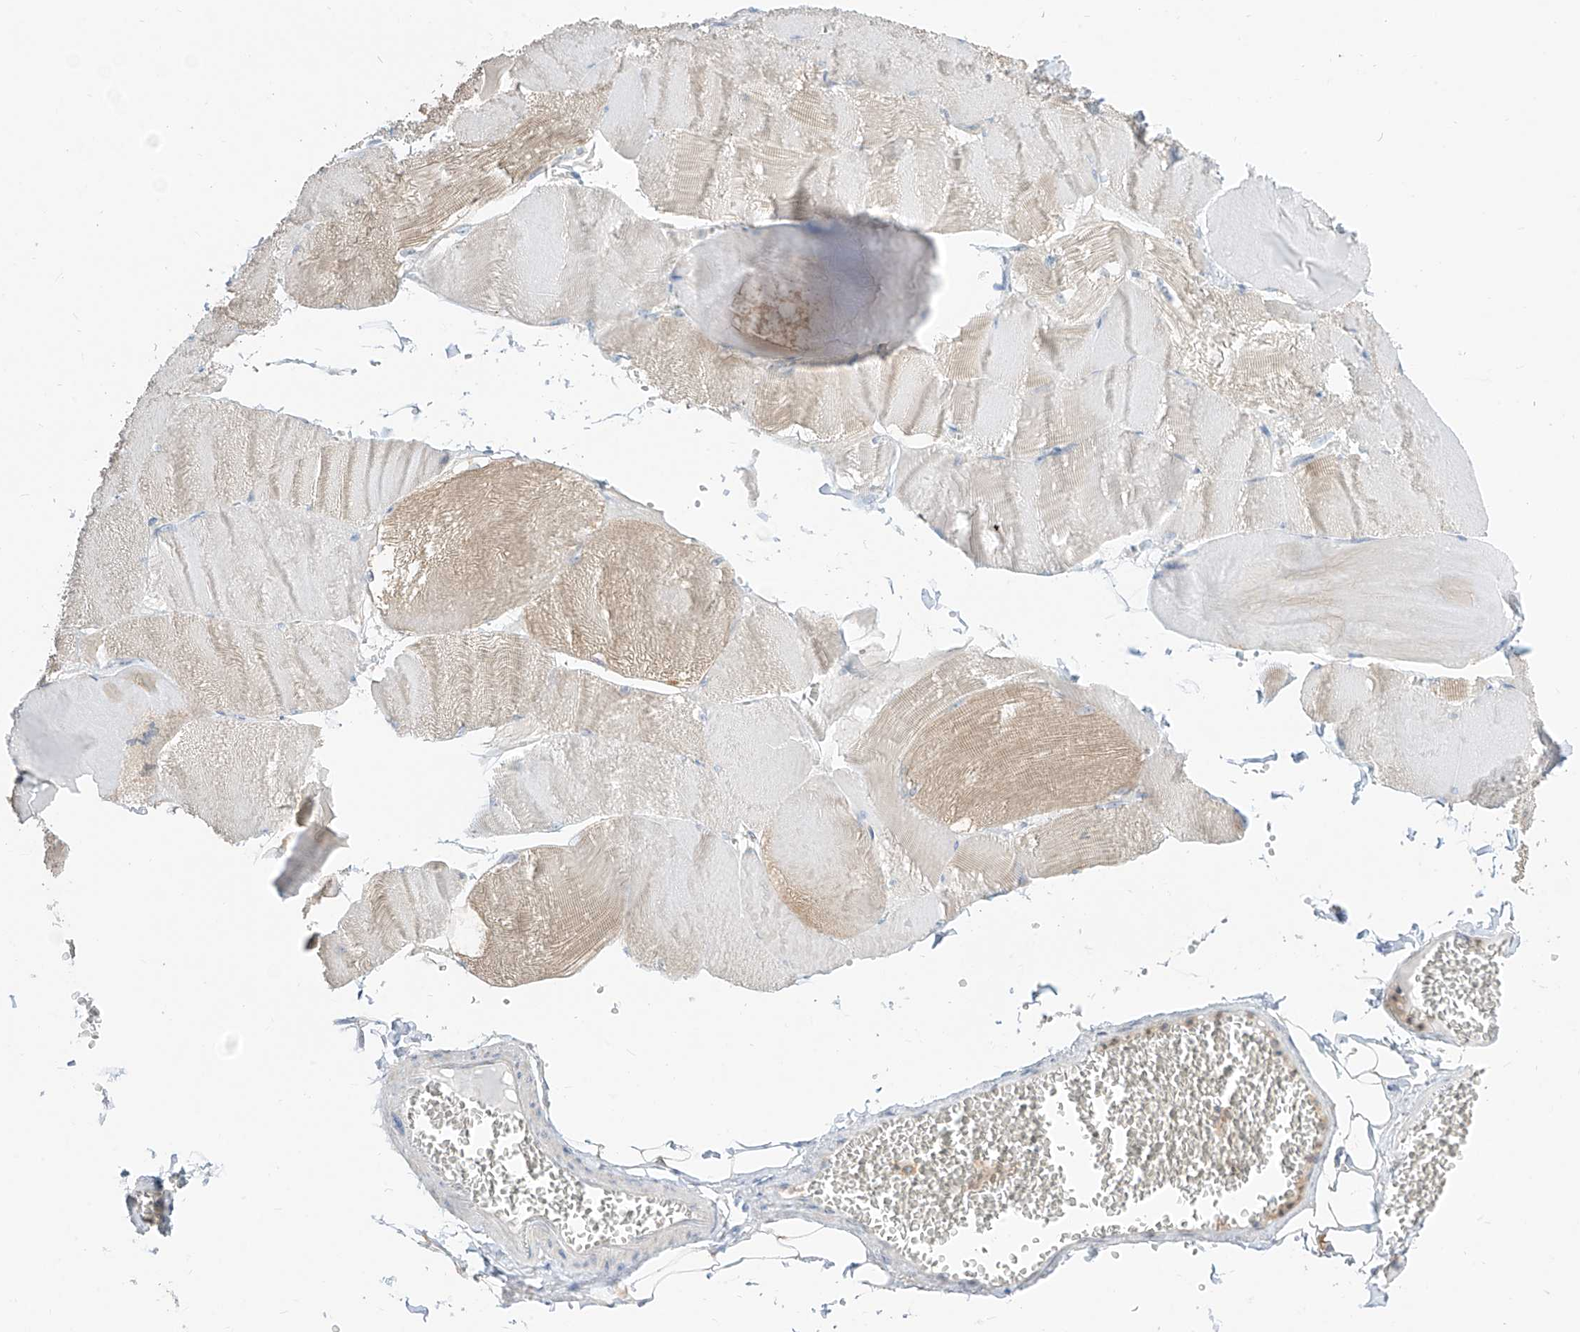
{"staining": {"intensity": "weak", "quantity": "<25%", "location": "cytoplasmic/membranous"}, "tissue": "skeletal muscle", "cell_type": "Myocytes", "image_type": "normal", "snomed": [{"axis": "morphology", "description": "Normal tissue, NOS"}, {"axis": "morphology", "description": "Basal cell carcinoma"}, {"axis": "topography", "description": "Skeletal muscle"}], "caption": "Histopathology image shows no protein staining in myocytes of normal skeletal muscle. (Immunohistochemistry (ihc), brightfield microscopy, high magnification).", "gene": "ETHE1", "patient": {"sex": "female", "age": 64}}